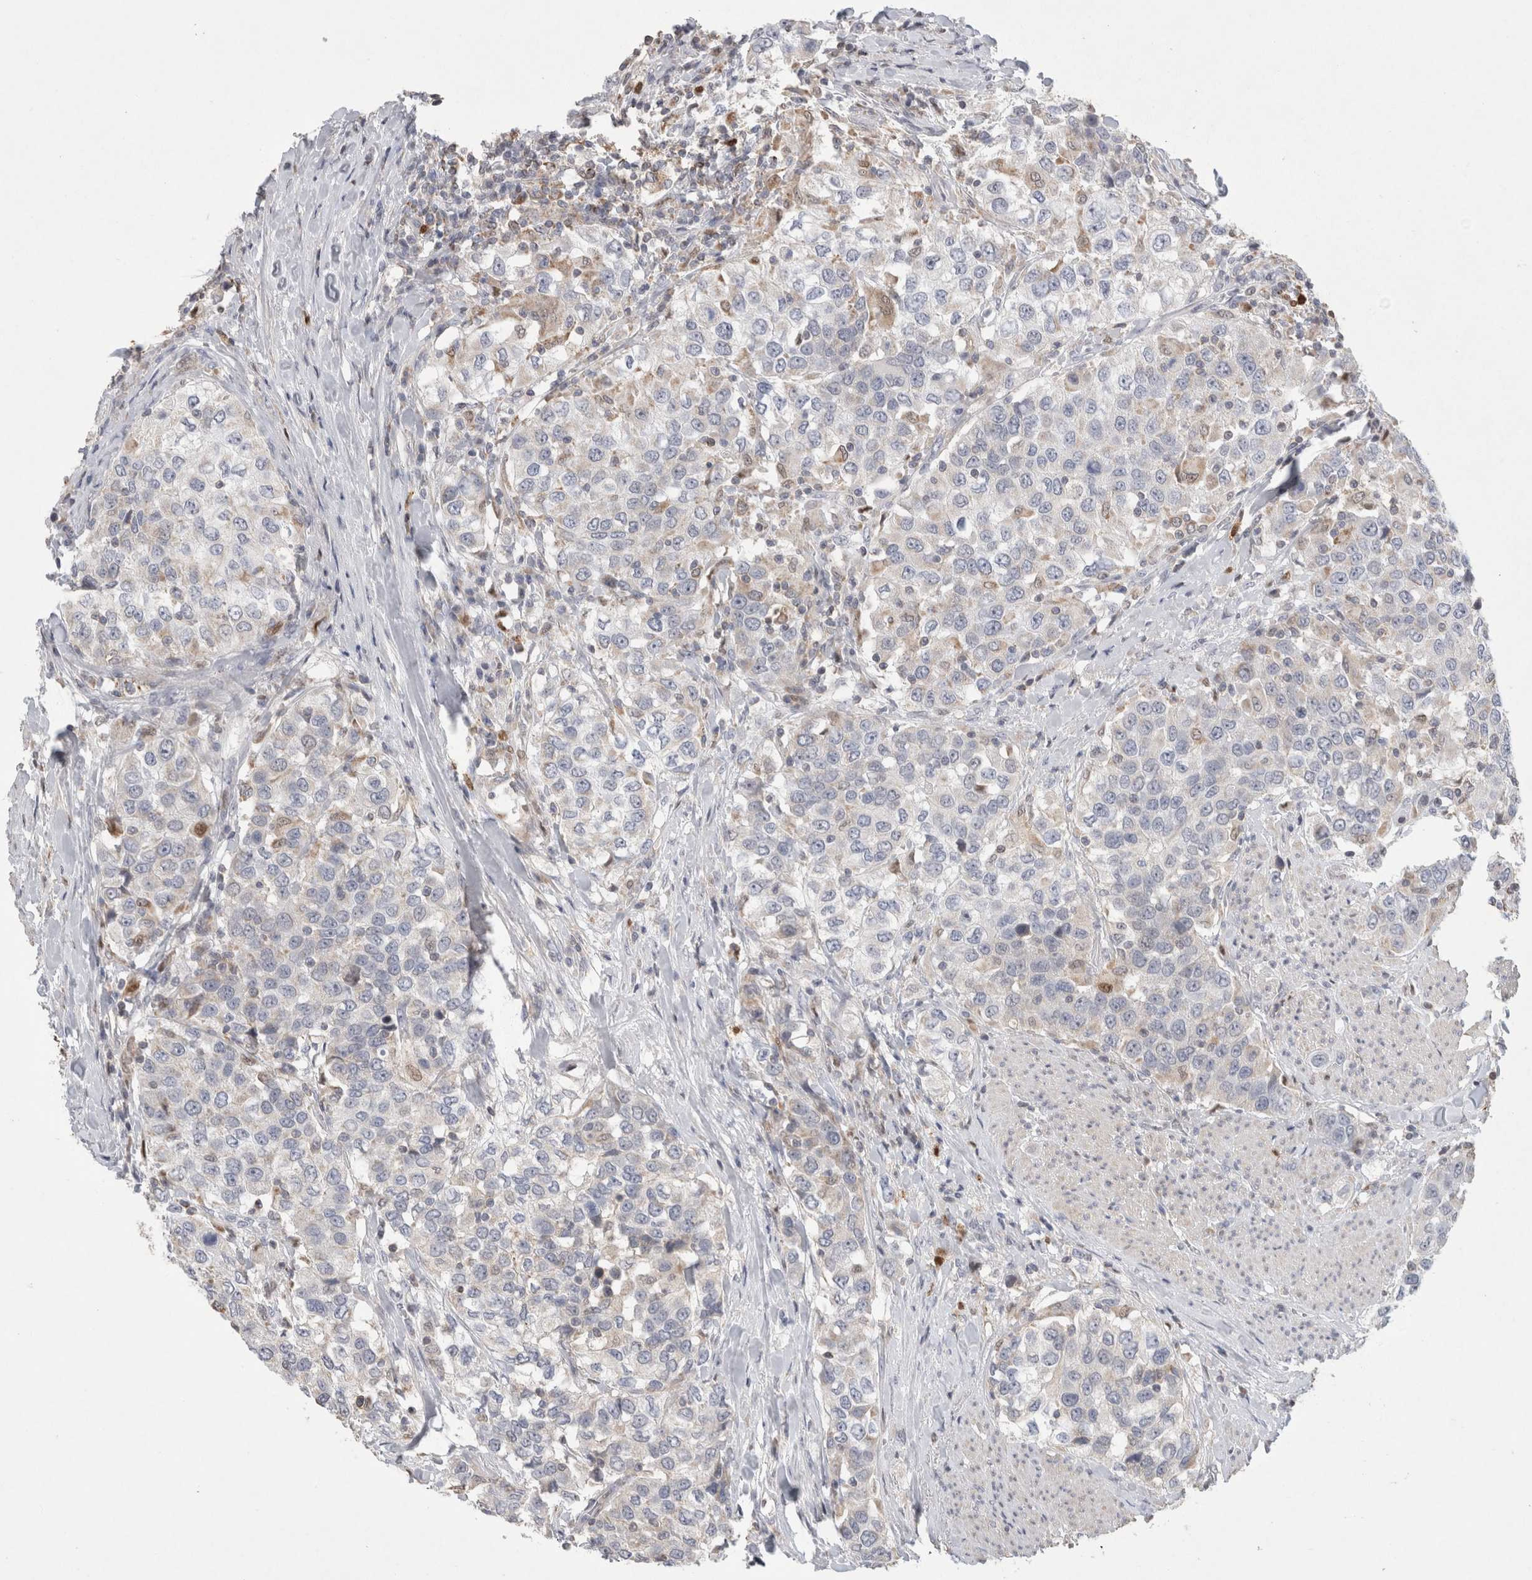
{"staining": {"intensity": "negative", "quantity": "none", "location": "none"}, "tissue": "urothelial cancer", "cell_type": "Tumor cells", "image_type": "cancer", "snomed": [{"axis": "morphology", "description": "Urothelial carcinoma, High grade"}, {"axis": "topography", "description": "Urinary bladder"}], "caption": "Photomicrograph shows no protein staining in tumor cells of urothelial cancer tissue.", "gene": "AGMAT", "patient": {"sex": "female", "age": 80}}